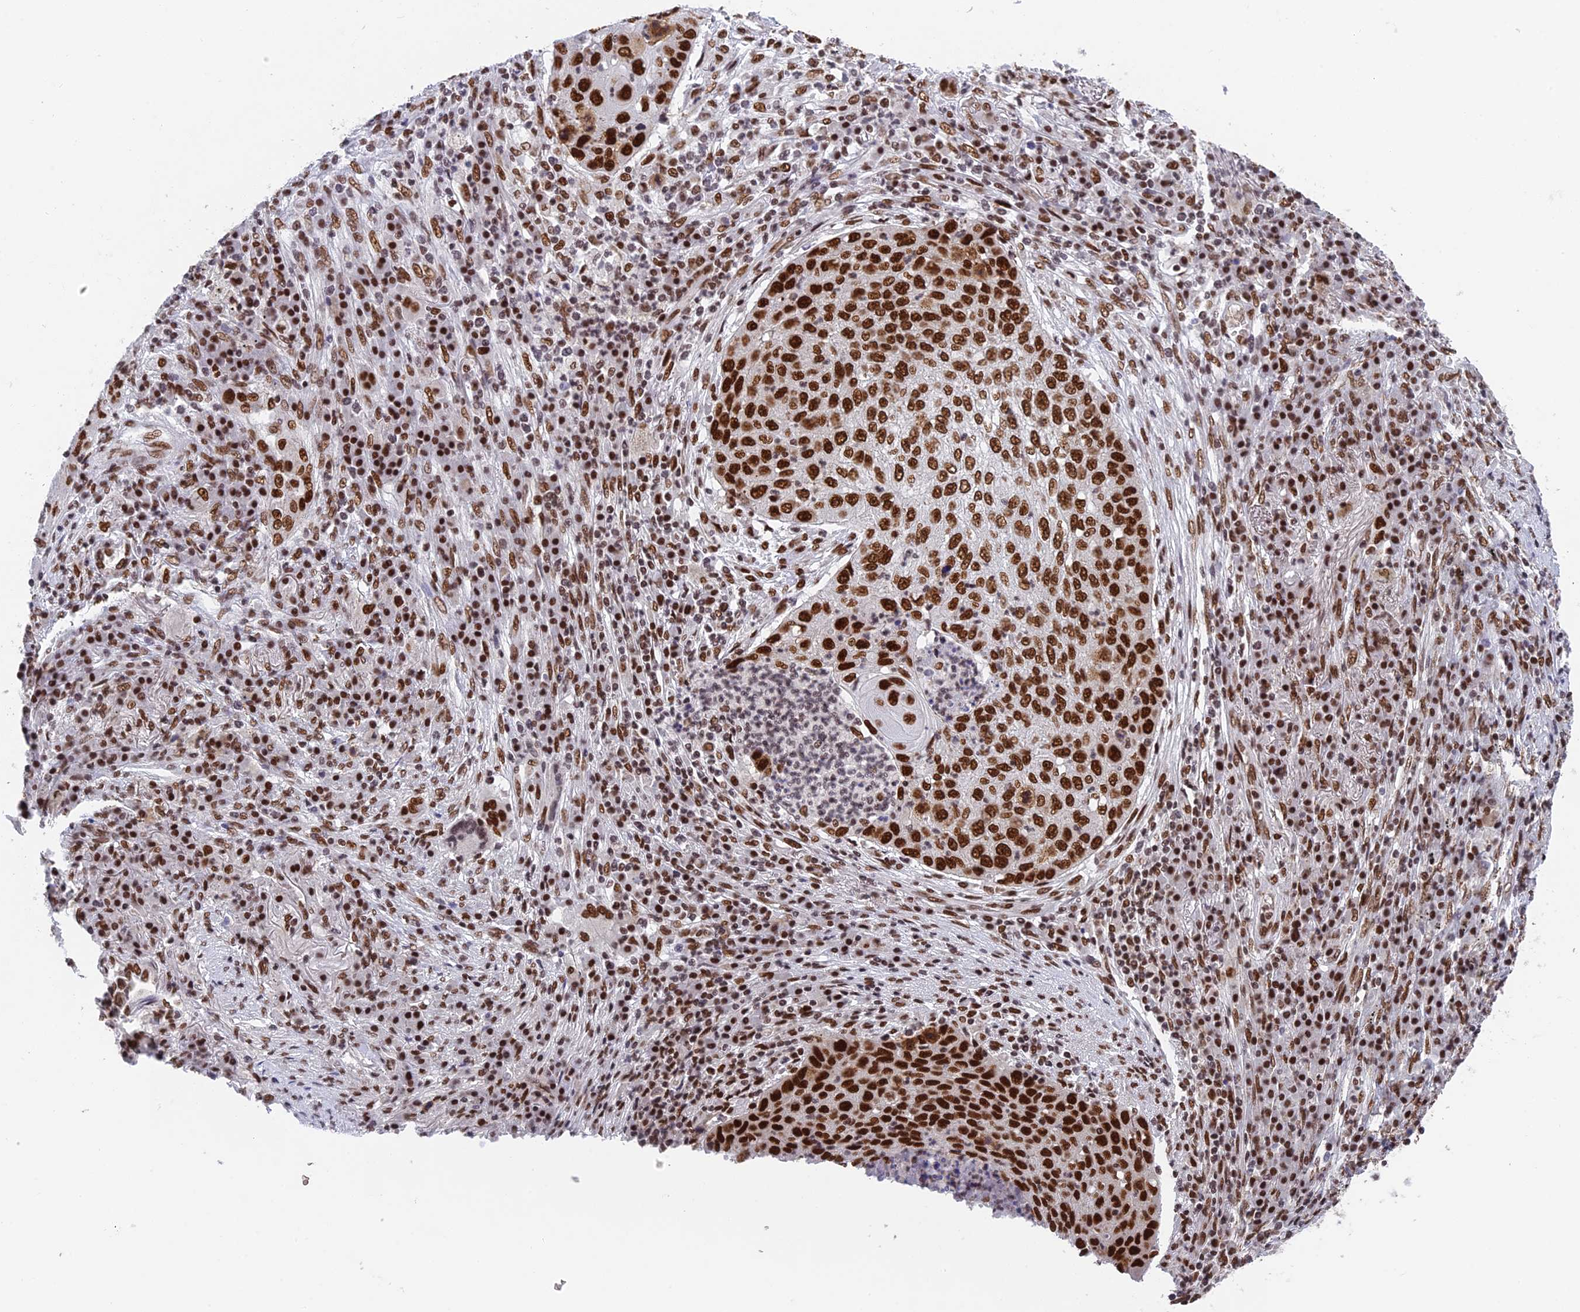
{"staining": {"intensity": "strong", "quantity": ">75%", "location": "nuclear"}, "tissue": "lung cancer", "cell_type": "Tumor cells", "image_type": "cancer", "snomed": [{"axis": "morphology", "description": "Squamous cell carcinoma, NOS"}, {"axis": "topography", "description": "Lung"}], "caption": "A micrograph of human lung cancer stained for a protein exhibits strong nuclear brown staining in tumor cells.", "gene": "EEF1AKMT3", "patient": {"sex": "female", "age": 63}}